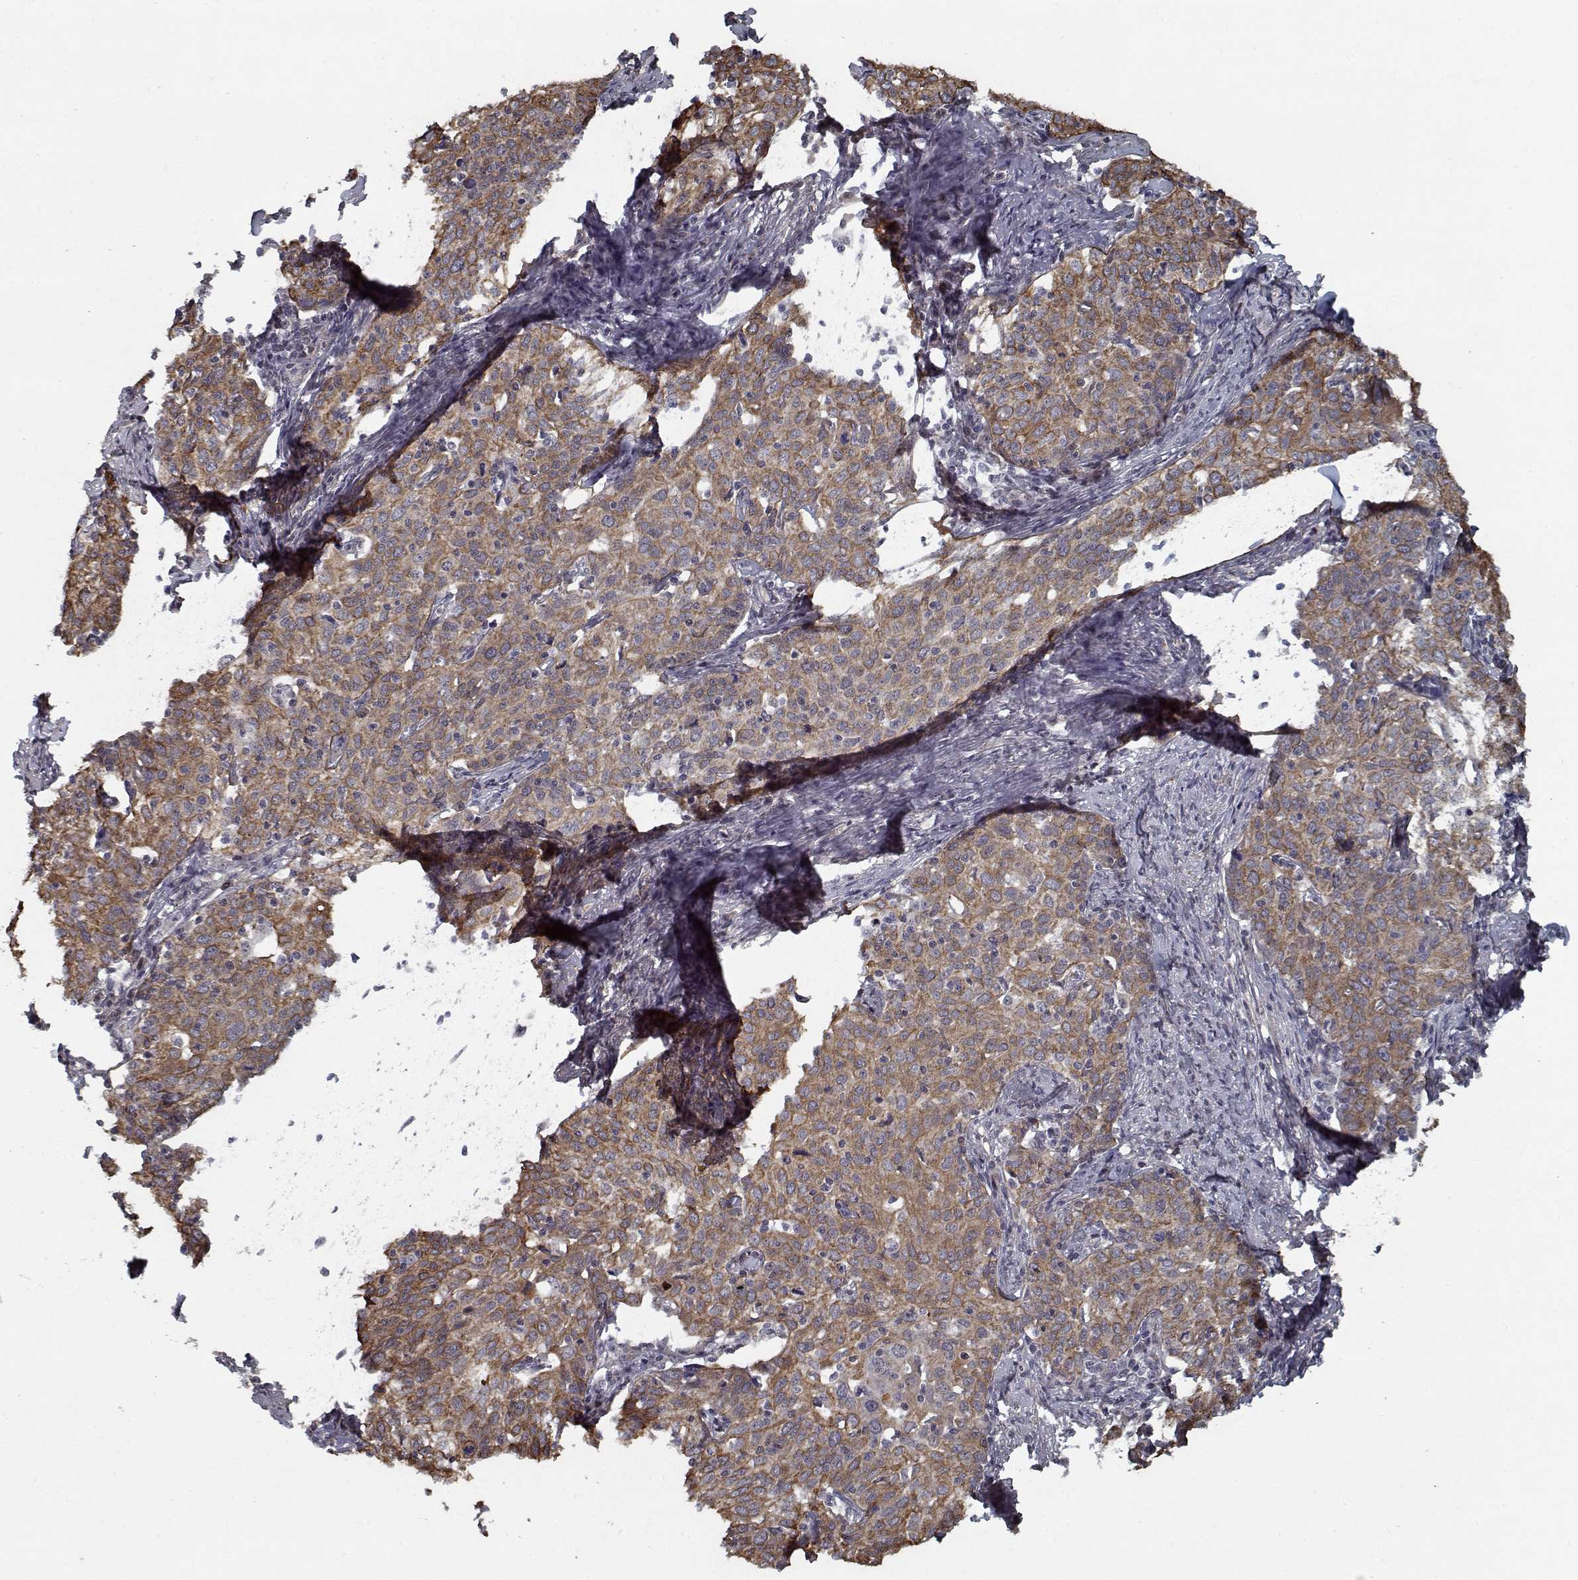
{"staining": {"intensity": "moderate", "quantity": ">75%", "location": "cytoplasmic/membranous"}, "tissue": "cervical cancer", "cell_type": "Tumor cells", "image_type": "cancer", "snomed": [{"axis": "morphology", "description": "Squamous cell carcinoma, NOS"}, {"axis": "topography", "description": "Cervix"}], "caption": "Tumor cells display medium levels of moderate cytoplasmic/membranous staining in about >75% of cells in cervical squamous cell carcinoma. (DAB (3,3'-diaminobenzidine) IHC with brightfield microscopy, high magnification).", "gene": "NLK", "patient": {"sex": "female", "age": 62}}